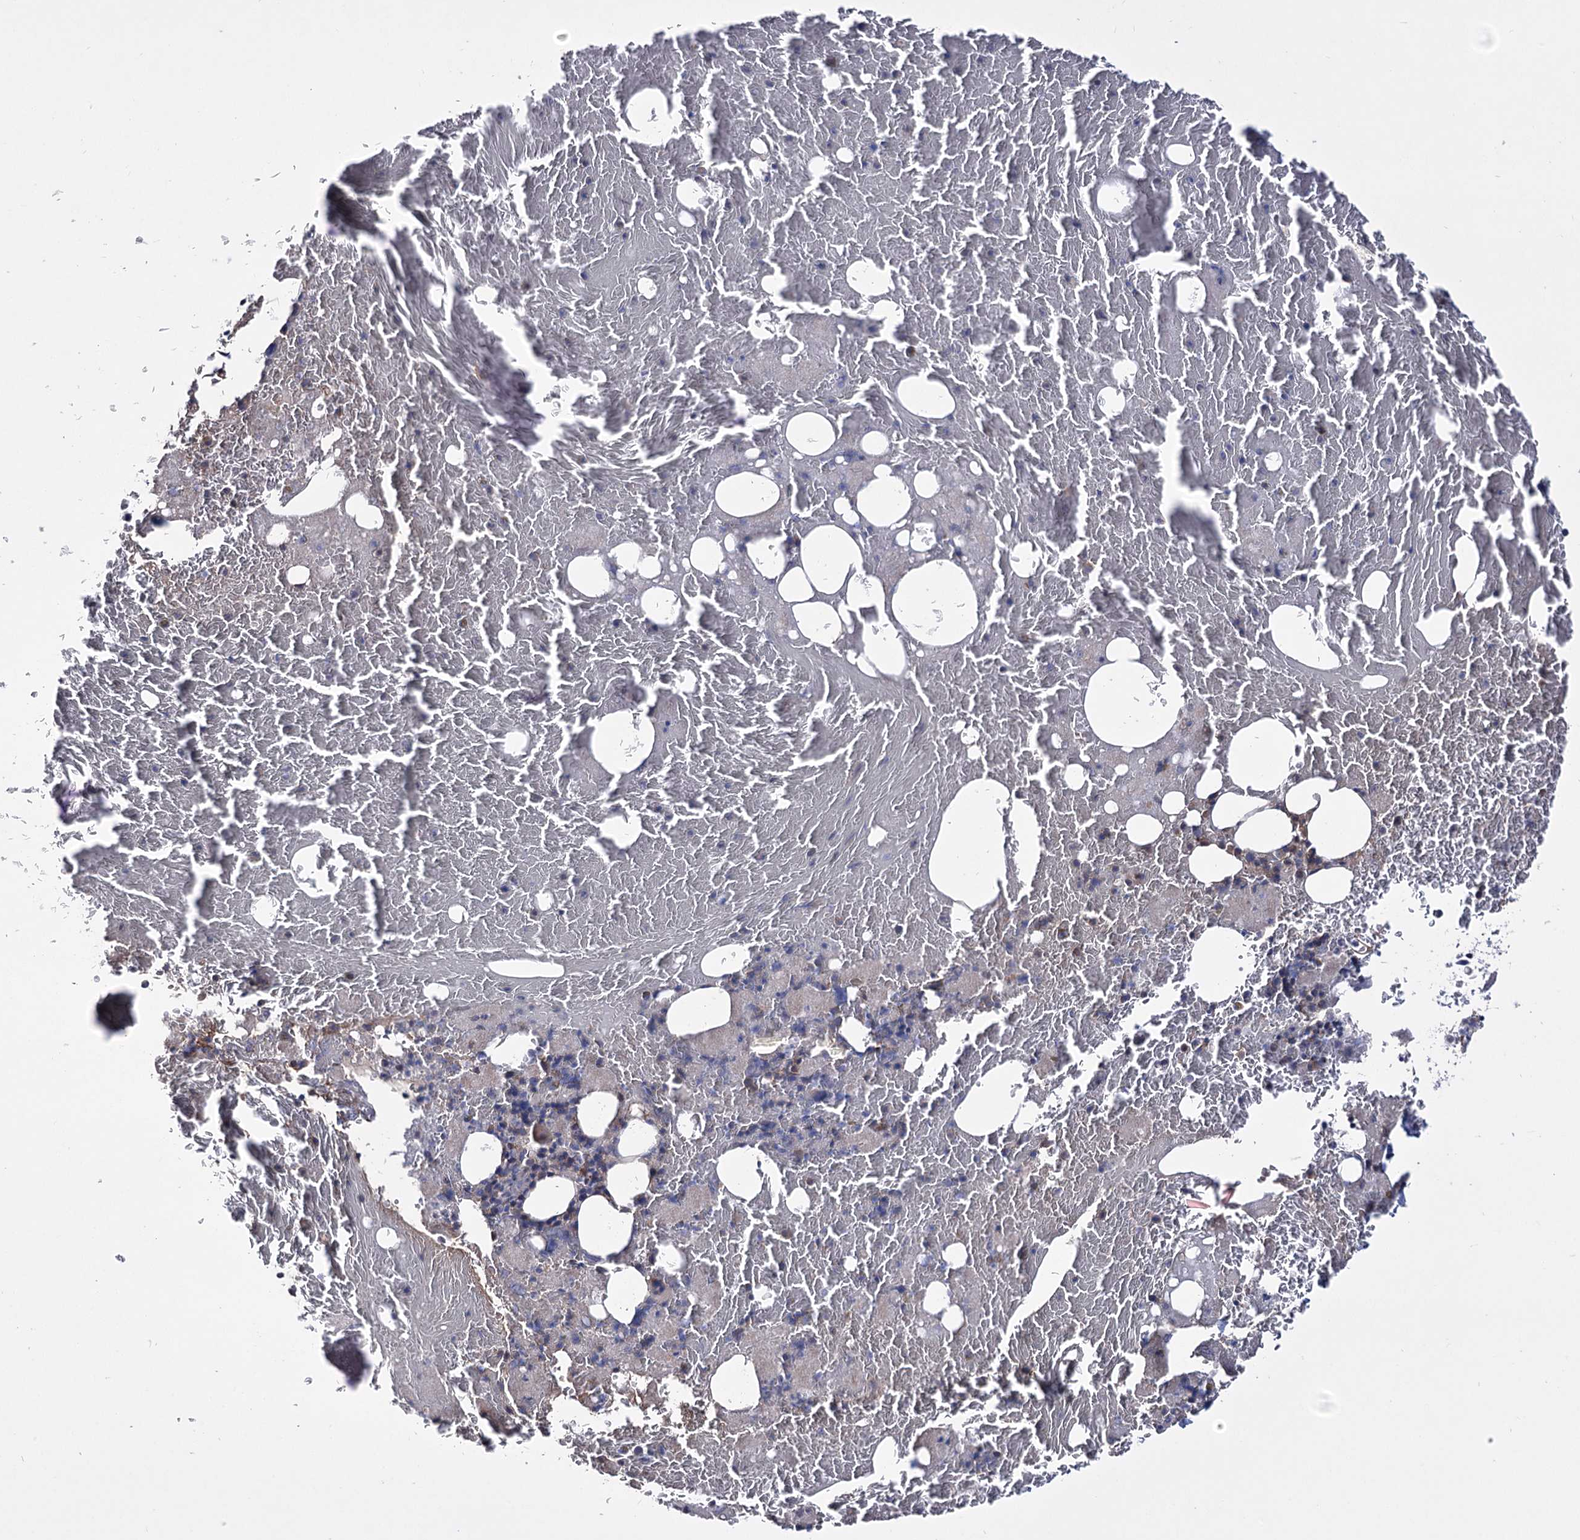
{"staining": {"intensity": "negative", "quantity": "none", "location": "none"}, "tissue": "bone marrow", "cell_type": "Hematopoietic cells", "image_type": "normal", "snomed": [{"axis": "morphology", "description": "Normal tissue, NOS"}, {"axis": "topography", "description": "Bone marrow"}], "caption": "An IHC histopathology image of unremarkable bone marrow is shown. There is no staining in hematopoietic cells of bone marrow. Brightfield microscopy of IHC stained with DAB (brown) and hematoxylin (blue), captured at high magnification.", "gene": "OSBPL5", "patient": {"sex": "male", "age": 79}}